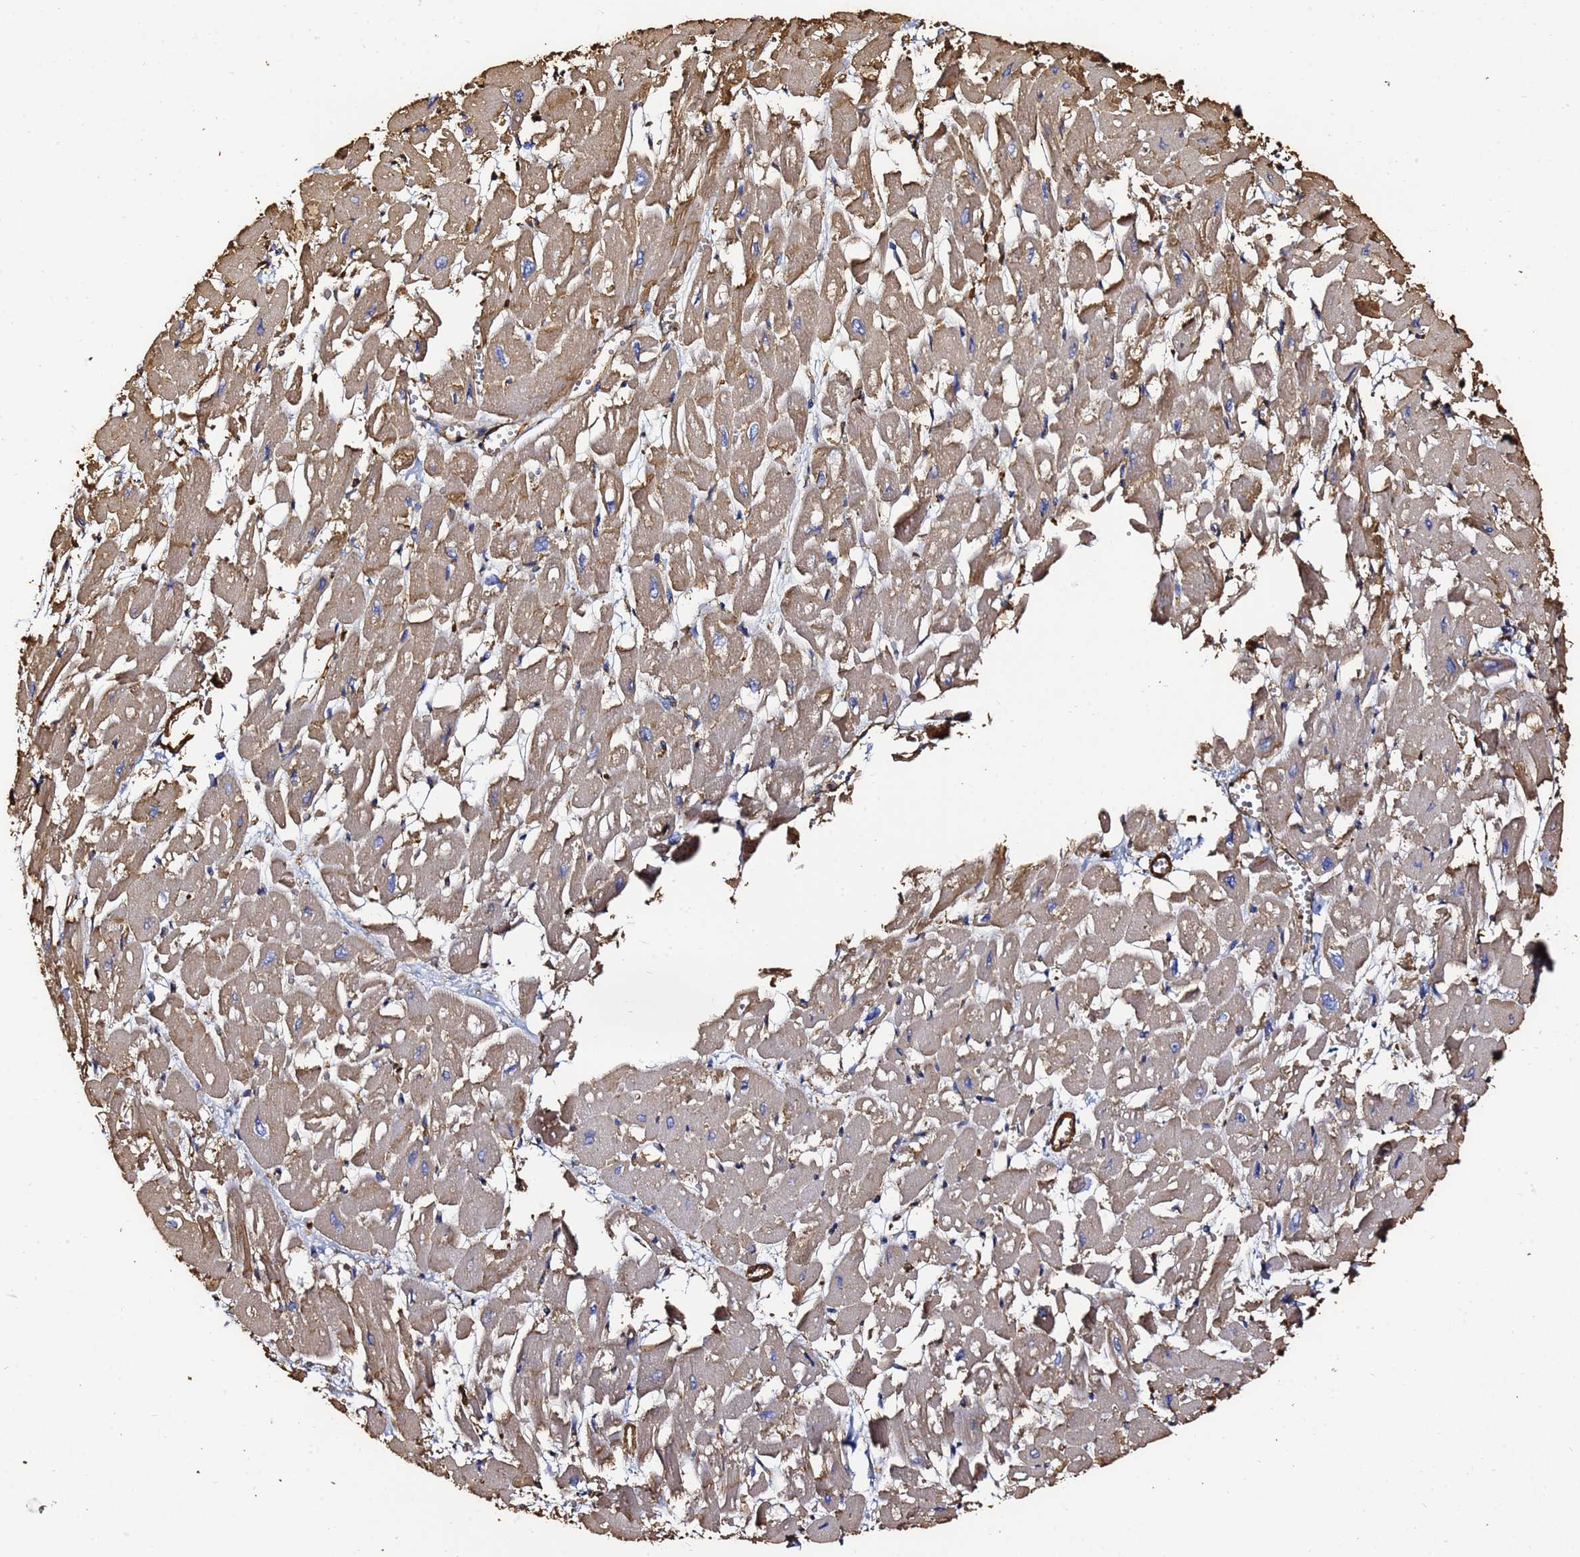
{"staining": {"intensity": "moderate", "quantity": "25%-75%", "location": "cytoplasmic/membranous"}, "tissue": "heart muscle", "cell_type": "Cardiomyocytes", "image_type": "normal", "snomed": [{"axis": "morphology", "description": "Normal tissue, NOS"}, {"axis": "topography", "description": "Heart"}], "caption": "DAB immunohistochemical staining of benign human heart muscle exhibits moderate cytoplasmic/membranous protein staining in approximately 25%-75% of cardiomyocytes. (DAB IHC, brown staining for protein, blue staining for nuclei).", "gene": "ACTA1", "patient": {"sex": "male", "age": 54}}